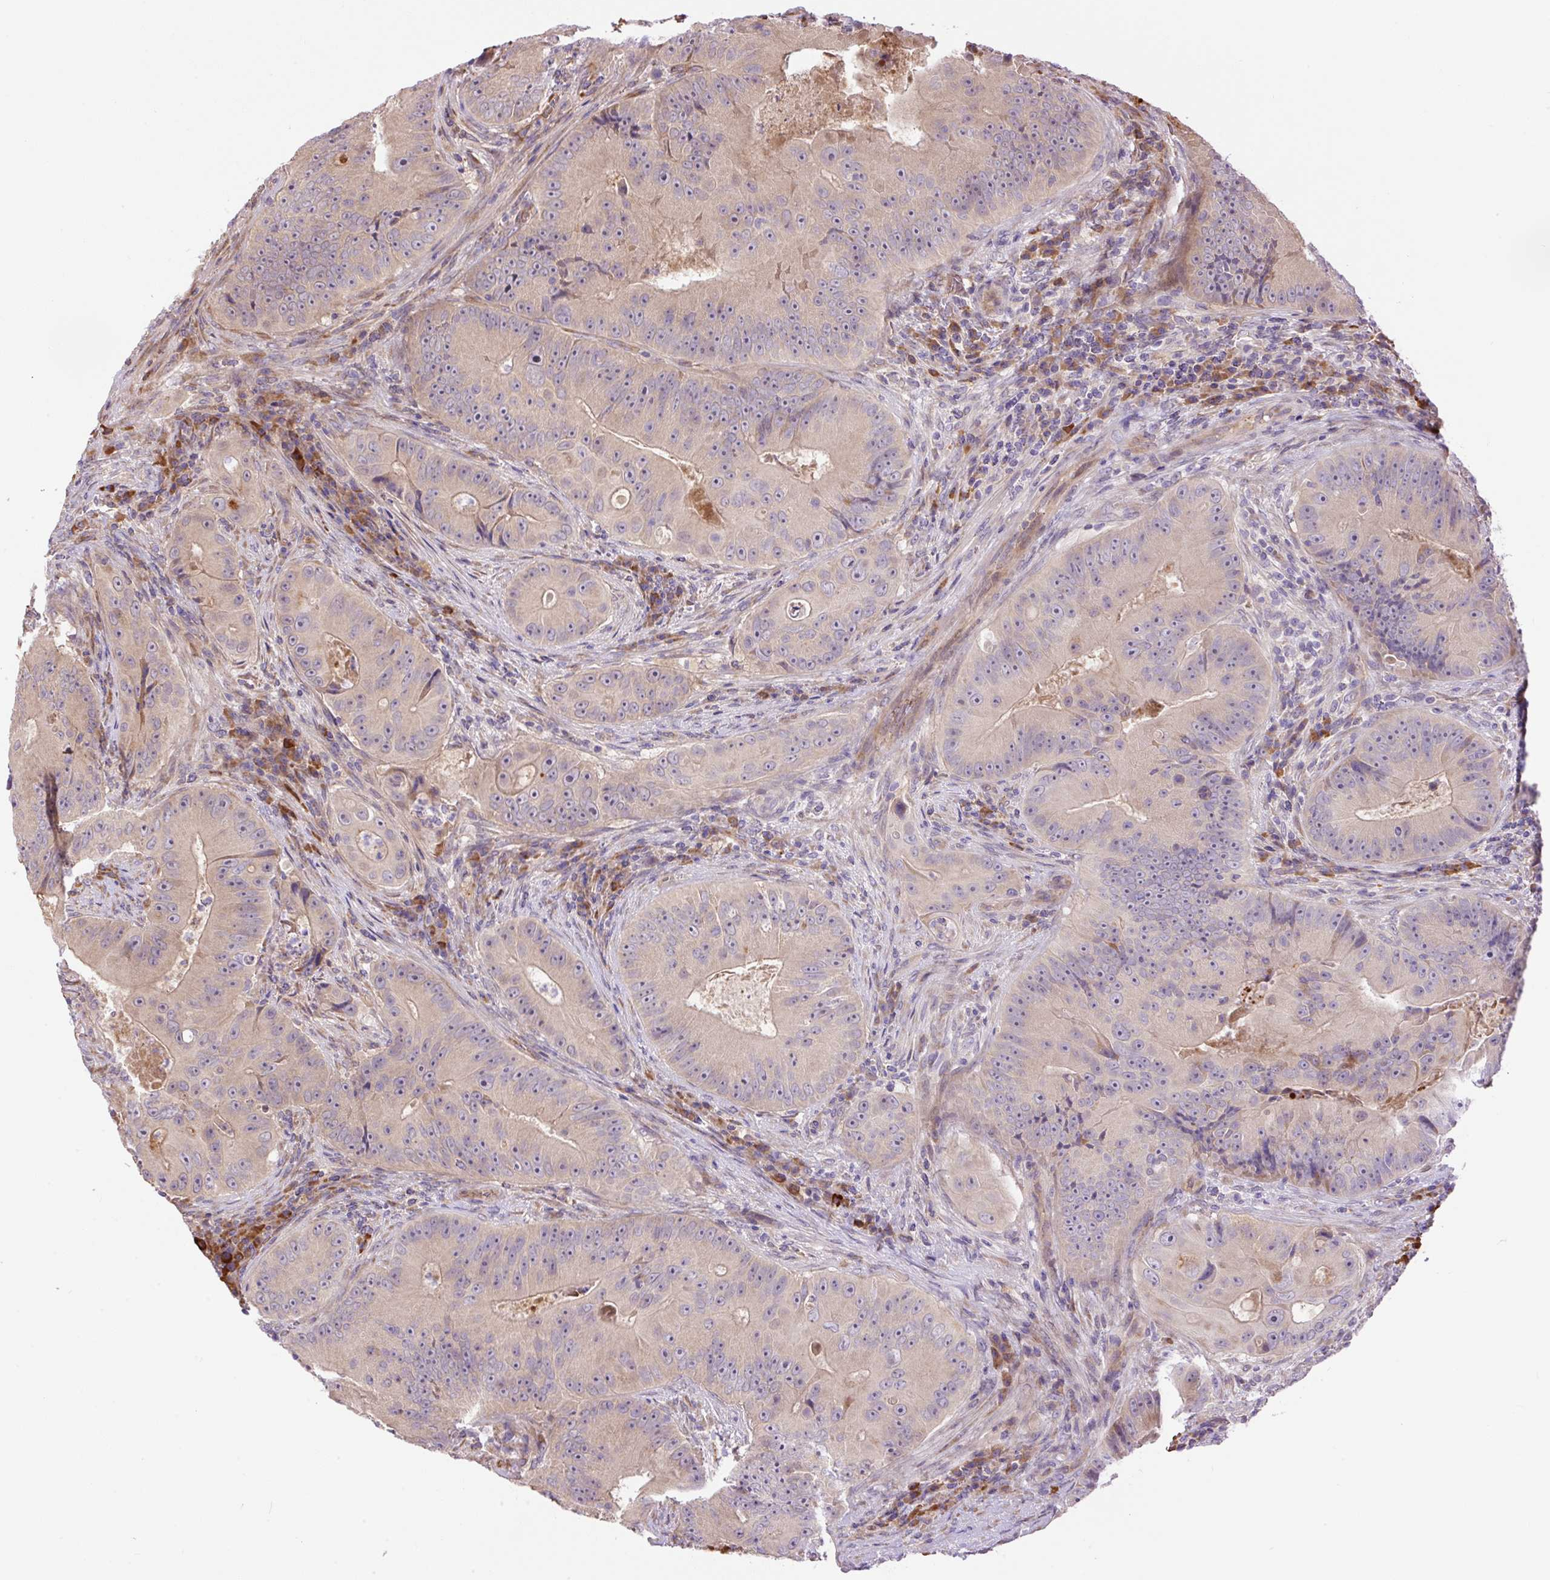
{"staining": {"intensity": "negative", "quantity": "none", "location": "none"}, "tissue": "colorectal cancer", "cell_type": "Tumor cells", "image_type": "cancer", "snomed": [{"axis": "morphology", "description": "Adenocarcinoma, NOS"}, {"axis": "topography", "description": "Colon"}], "caption": "Tumor cells show no significant protein expression in adenocarcinoma (colorectal). (Stains: DAB immunohistochemistry (IHC) with hematoxylin counter stain, Microscopy: brightfield microscopy at high magnification).", "gene": "PPME1", "patient": {"sex": "female", "age": 86}}